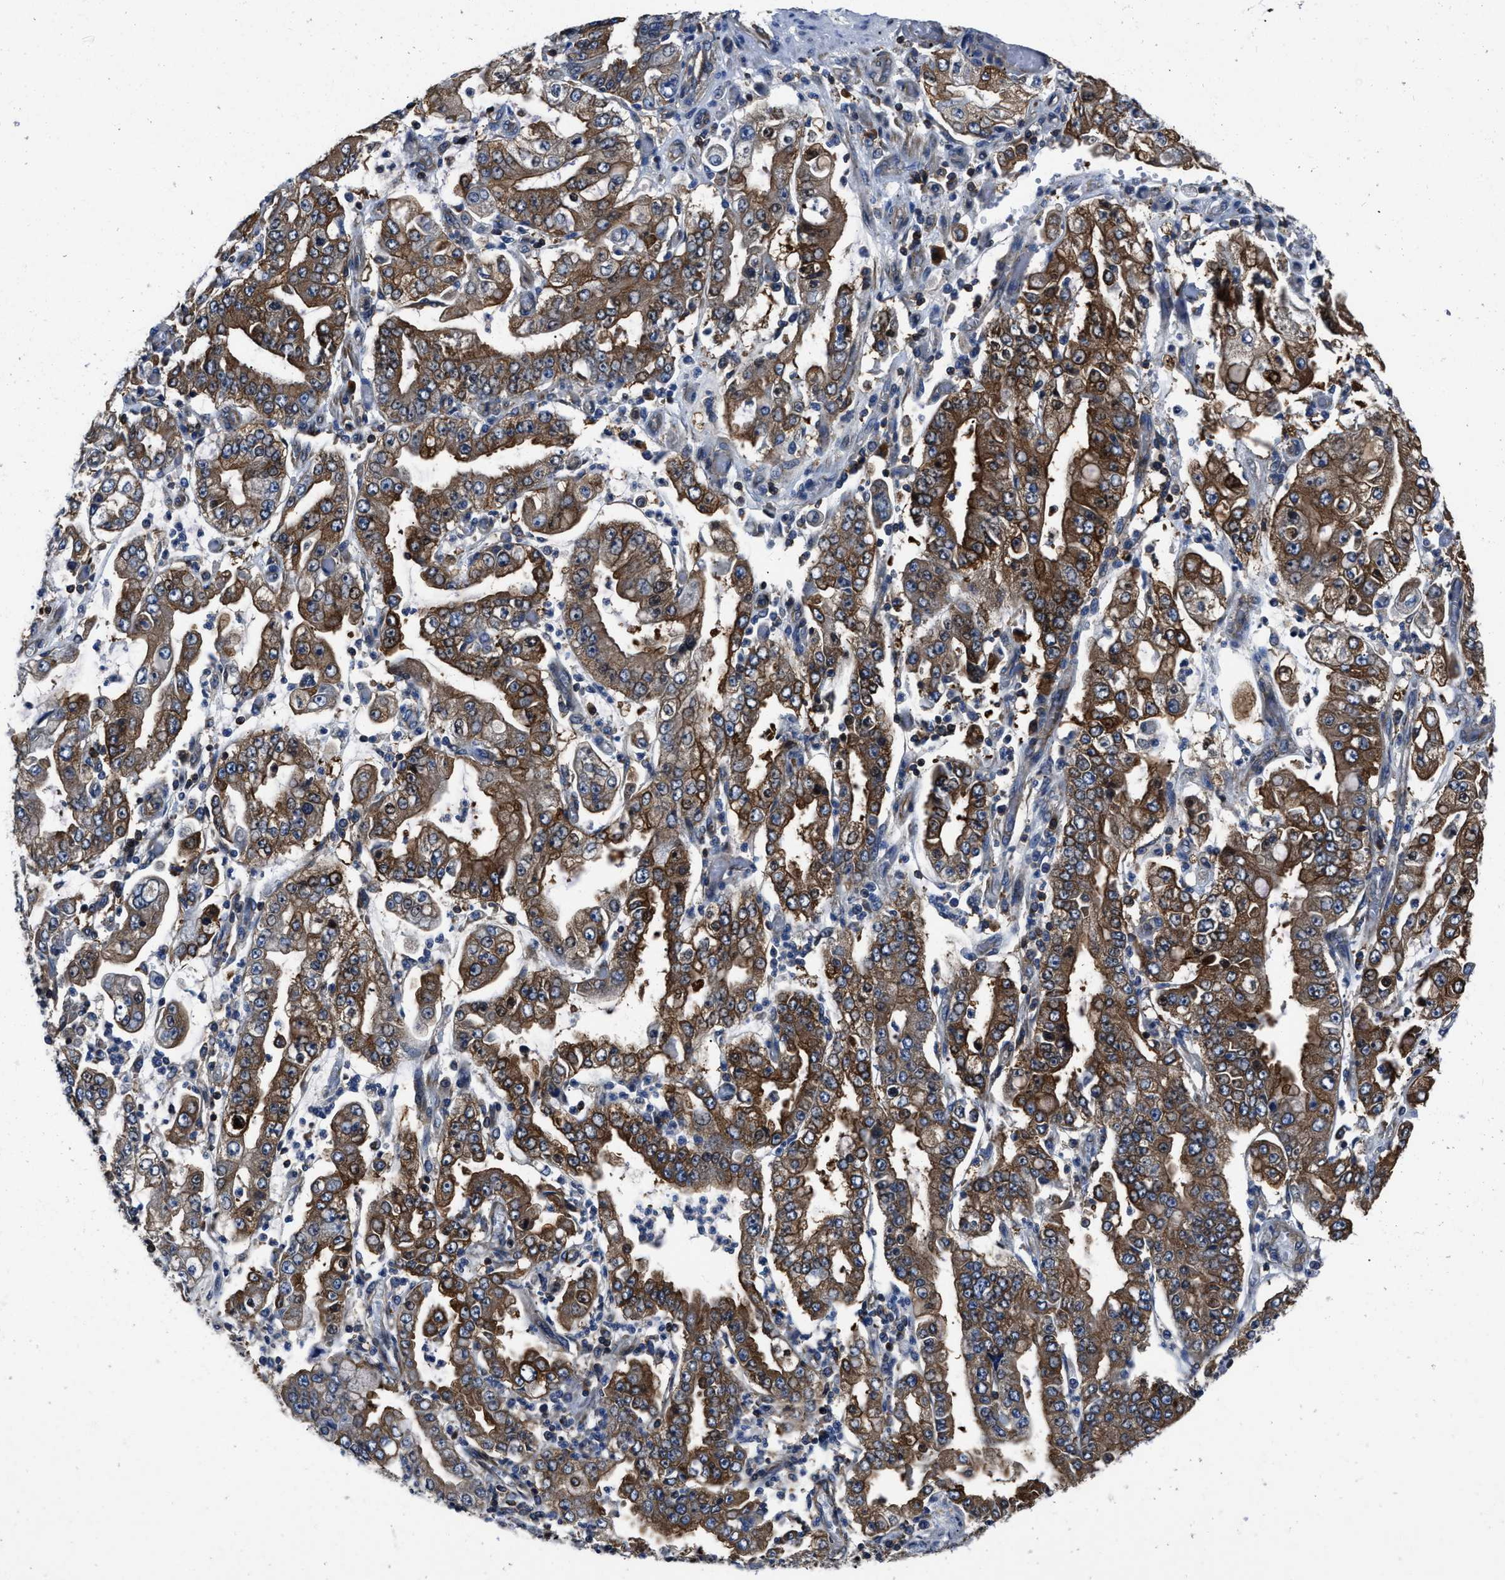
{"staining": {"intensity": "strong", "quantity": ">75%", "location": "cytoplasmic/membranous"}, "tissue": "stomach cancer", "cell_type": "Tumor cells", "image_type": "cancer", "snomed": [{"axis": "morphology", "description": "Adenocarcinoma, NOS"}, {"axis": "topography", "description": "Stomach"}], "caption": "This histopathology image exhibits stomach adenocarcinoma stained with immunohistochemistry (IHC) to label a protein in brown. The cytoplasmic/membranous of tumor cells show strong positivity for the protein. Nuclei are counter-stained blue.", "gene": "YARS1", "patient": {"sex": "male", "age": 76}}